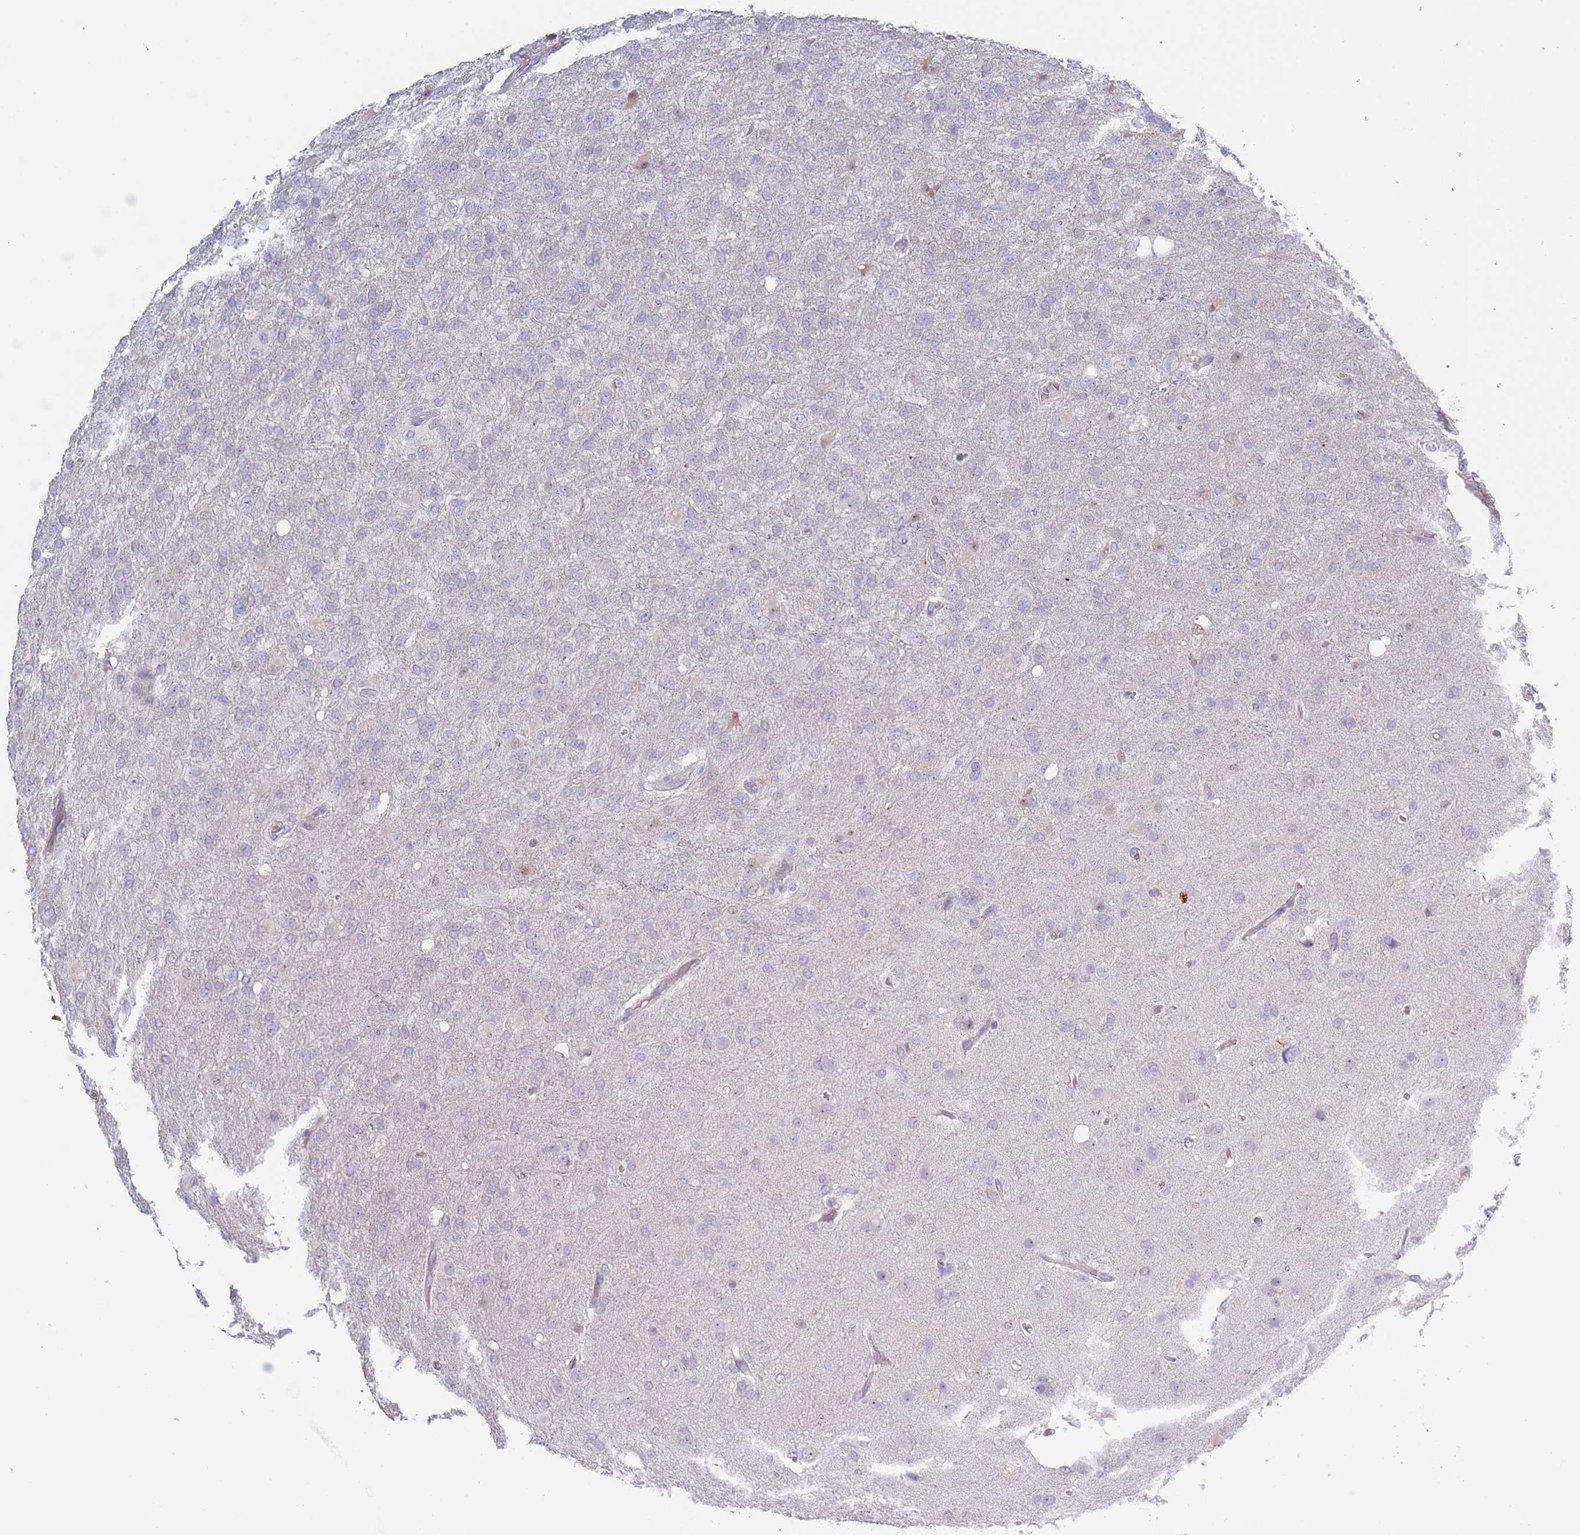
{"staining": {"intensity": "negative", "quantity": "none", "location": "none"}, "tissue": "glioma", "cell_type": "Tumor cells", "image_type": "cancer", "snomed": [{"axis": "morphology", "description": "Glioma, malignant, High grade"}, {"axis": "topography", "description": "Brain"}], "caption": "There is no significant staining in tumor cells of high-grade glioma (malignant).", "gene": "ROS1", "patient": {"sex": "female", "age": 74}}